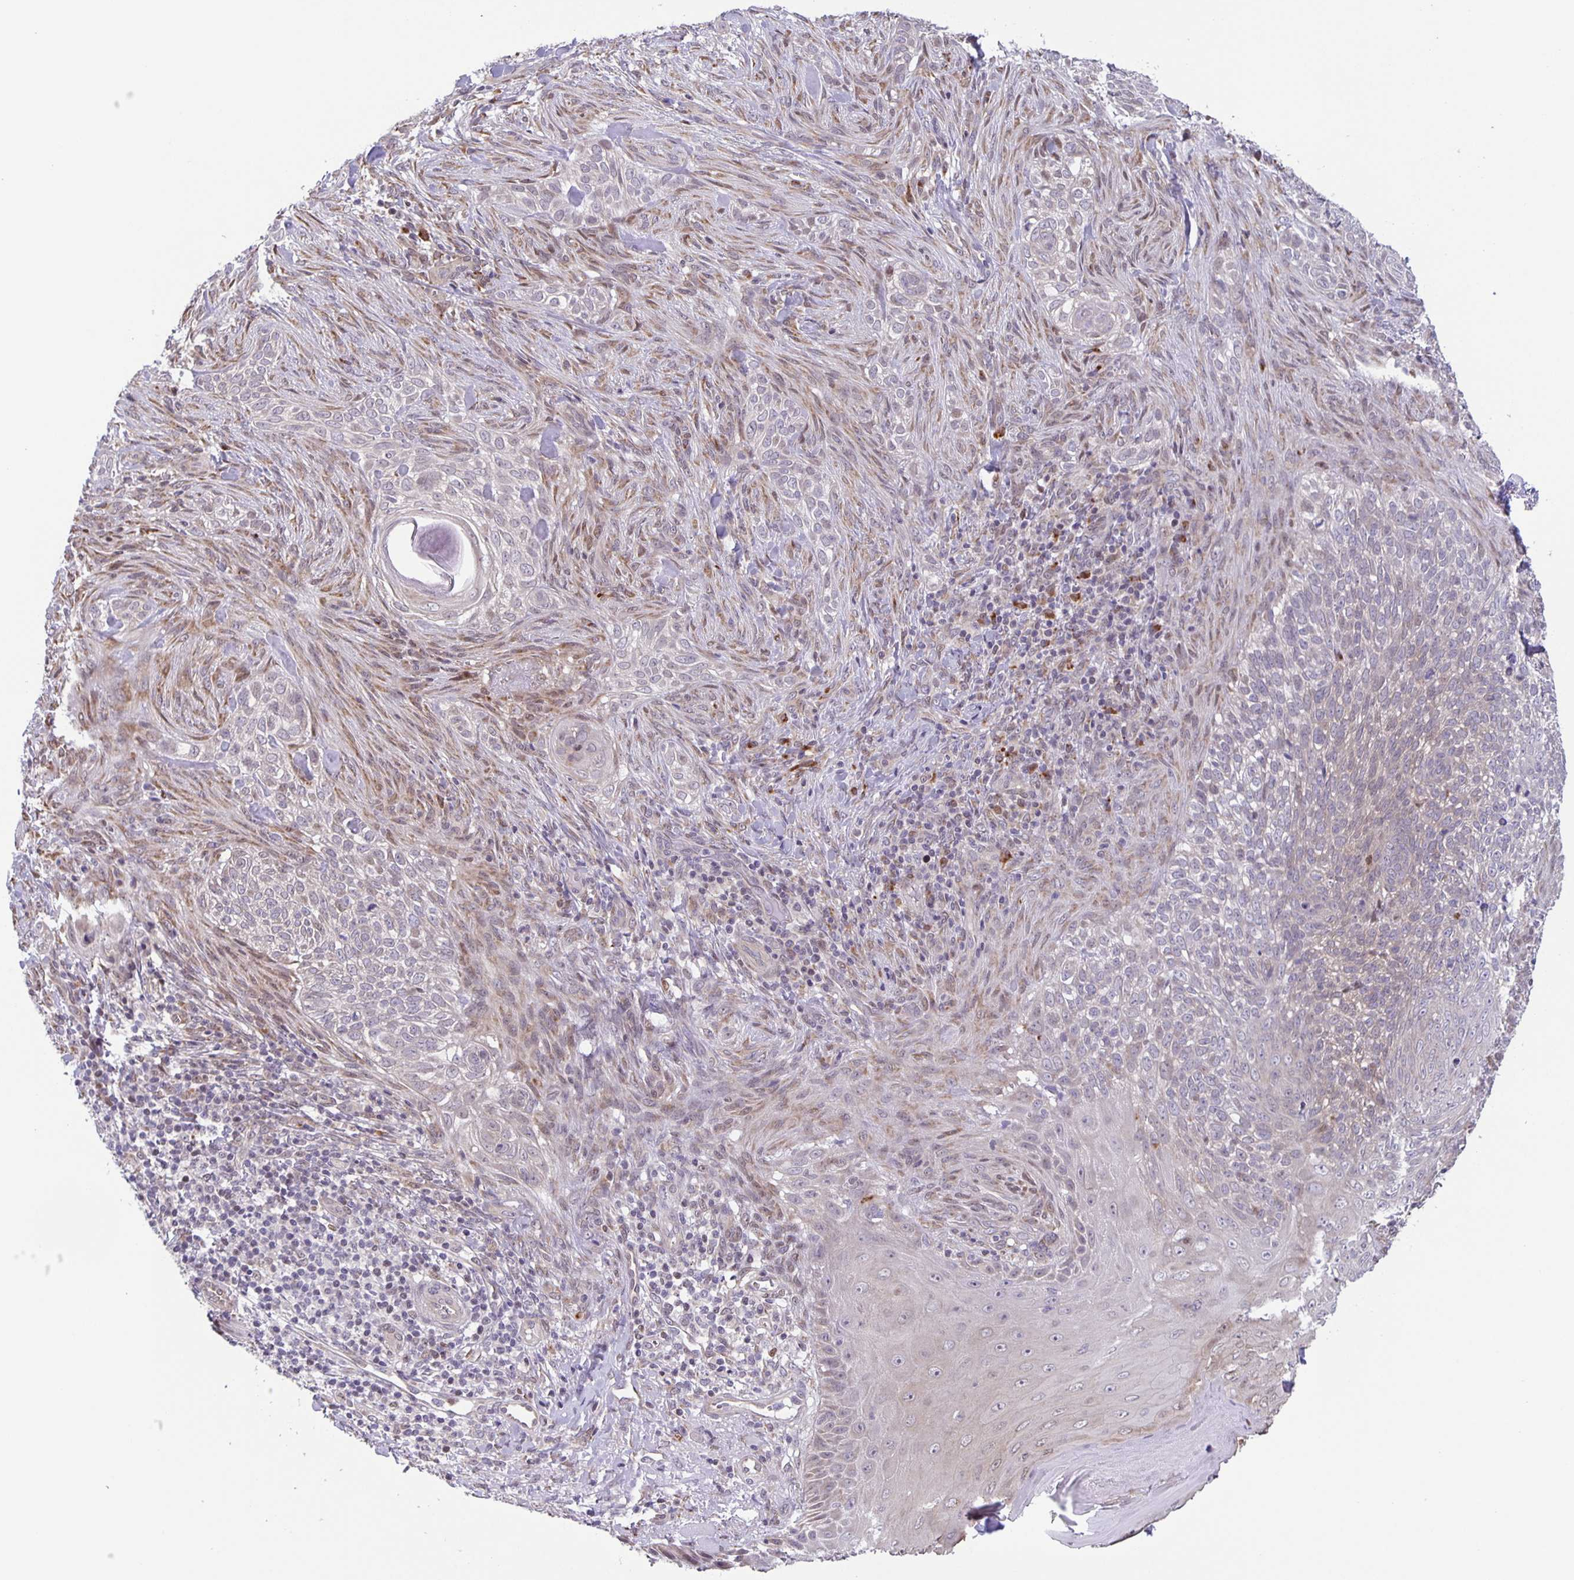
{"staining": {"intensity": "negative", "quantity": "none", "location": "none"}, "tissue": "skin cancer", "cell_type": "Tumor cells", "image_type": "cancer", "snomed": [{"axis": "morphology", "description": "Basal cell carcinoma"}, {"axis": "topography", "description": "Skin"}], "caption": "This is an IHC photomicrograph of skin basal cell carcinoma. There is no staining in tumor cells.", "gene": "MAPK12", "patient": {"sex": "female", "age": 48}}